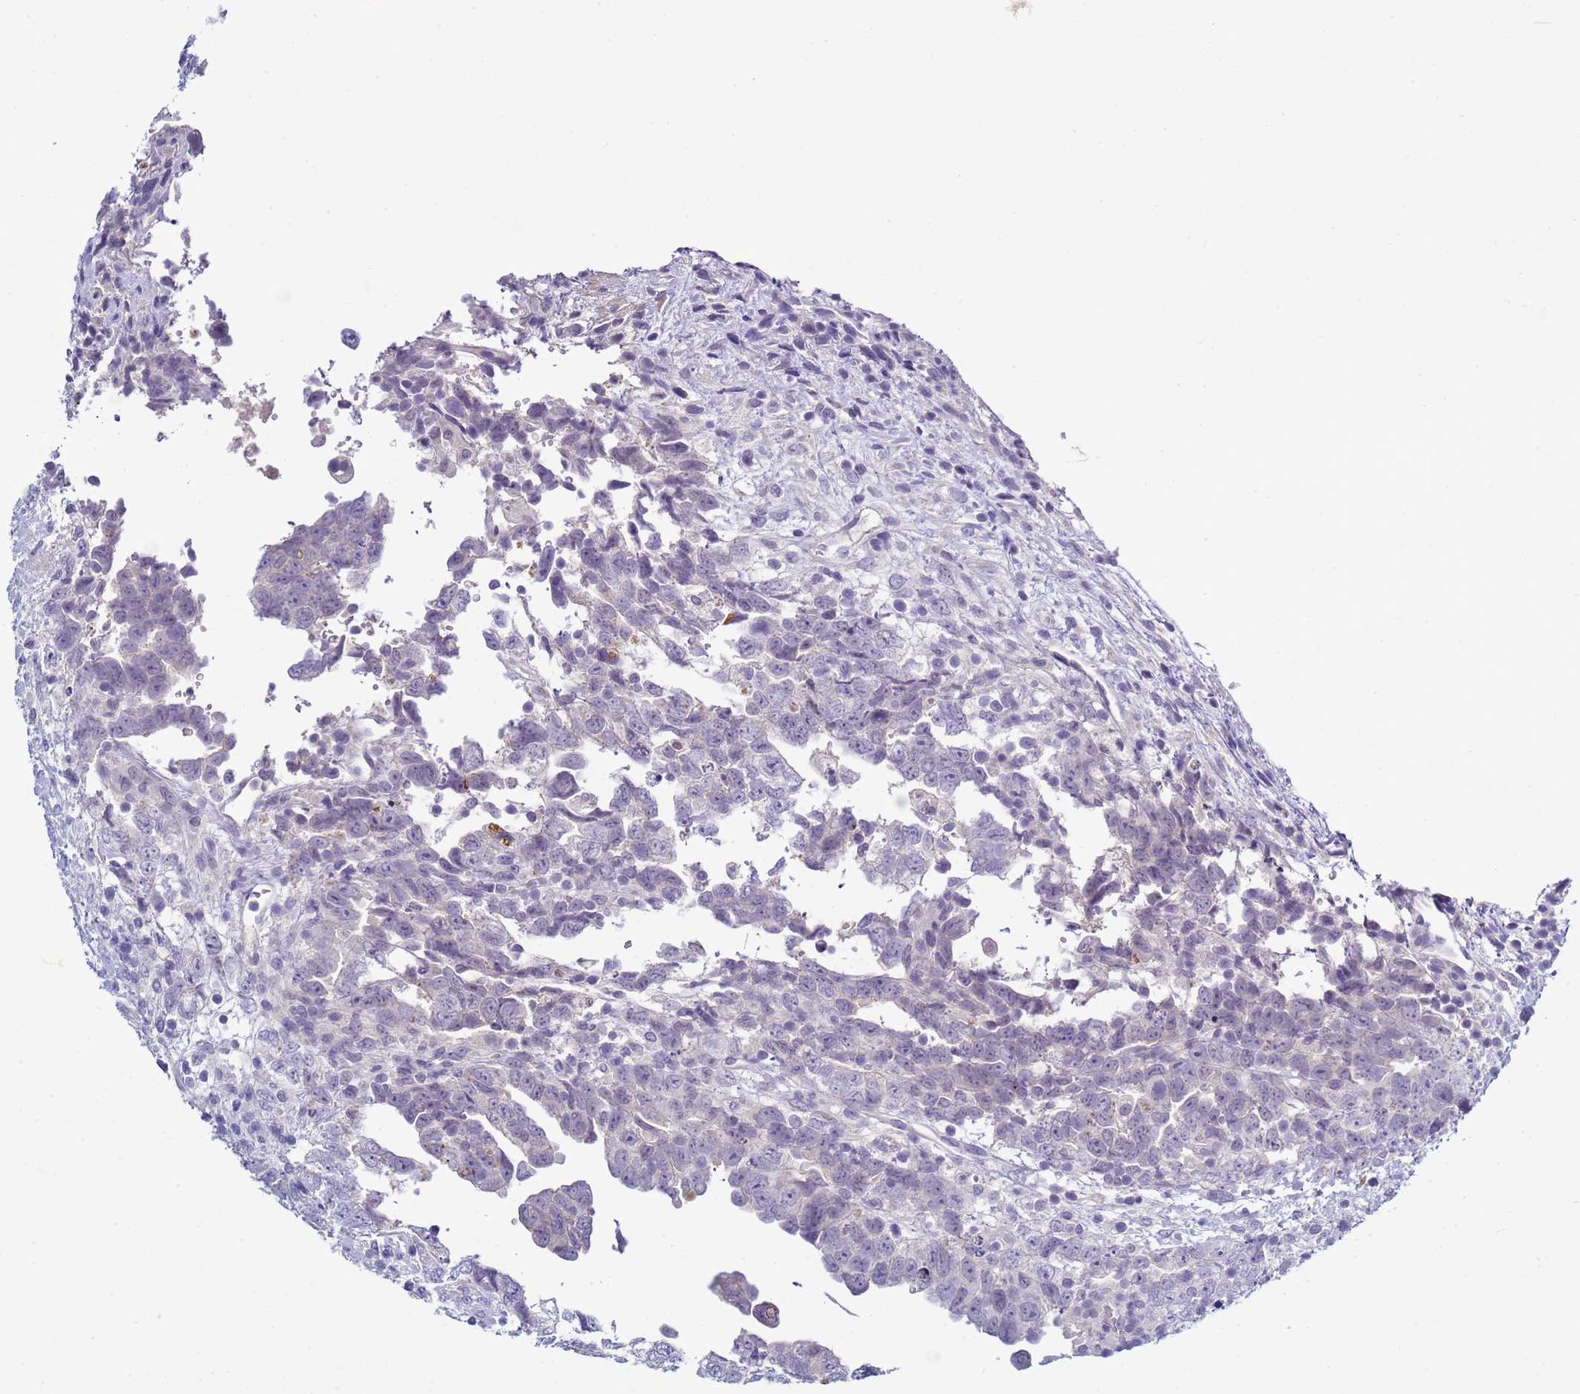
{"staining": {"intensity": "negative", "quantity": "none", "location": "none"}, "tissue": "testis cancer", "cell_type": "Tumor cells", "image_type": "cancer", "snomed": [{"axis": "morphology", "description": "Carcinoma, Embryonal, NOS"}, {"axis": "topography", "description": "Testis"}], "caption": "Immunohistochemical staining of testis cancer exhibits no significant expression in tumor cells.", "gene": "TRIM51", "patient": {"sex": "male", "age": 37}}